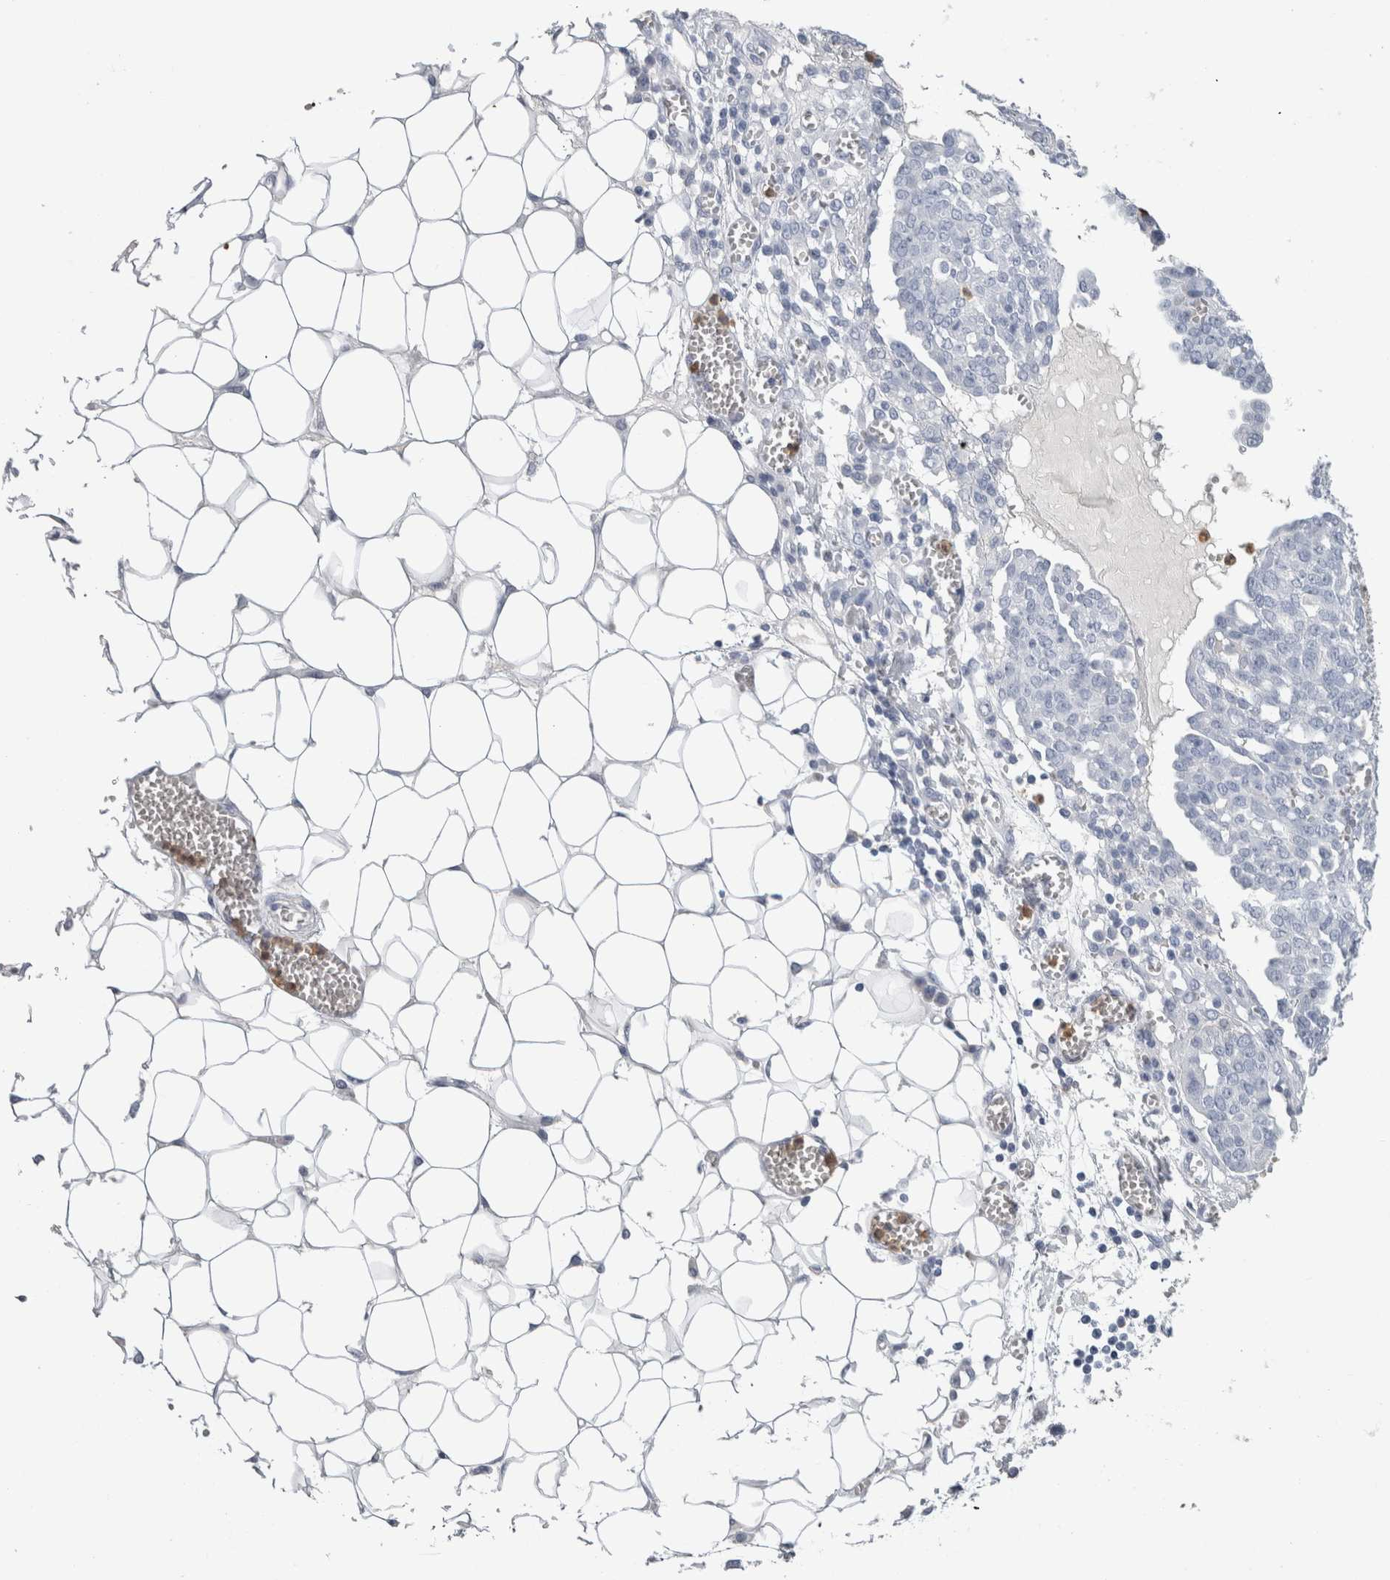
{"staining": {"intensity": "negative", "quantity": "none", "location": "none"}, "tissue": "ovarian cancer", "cell_type": "Tumor cells", "image_type": "cancer", "snomed": [{"axis": "morphology", "description": "Cystadenocarcinoma, serous, NOS"}, {"axis": "topography", "description": "Soft tissue"}, {"axis": "topography", "description": "Ovary"}], "caption": "Protein analysis of serous cystadenocarcinoma (ovarian) demonstrates no significant expression in tumor cells.", "gene": "S100A12", "patient": {"sex": "female", "age": 57}}